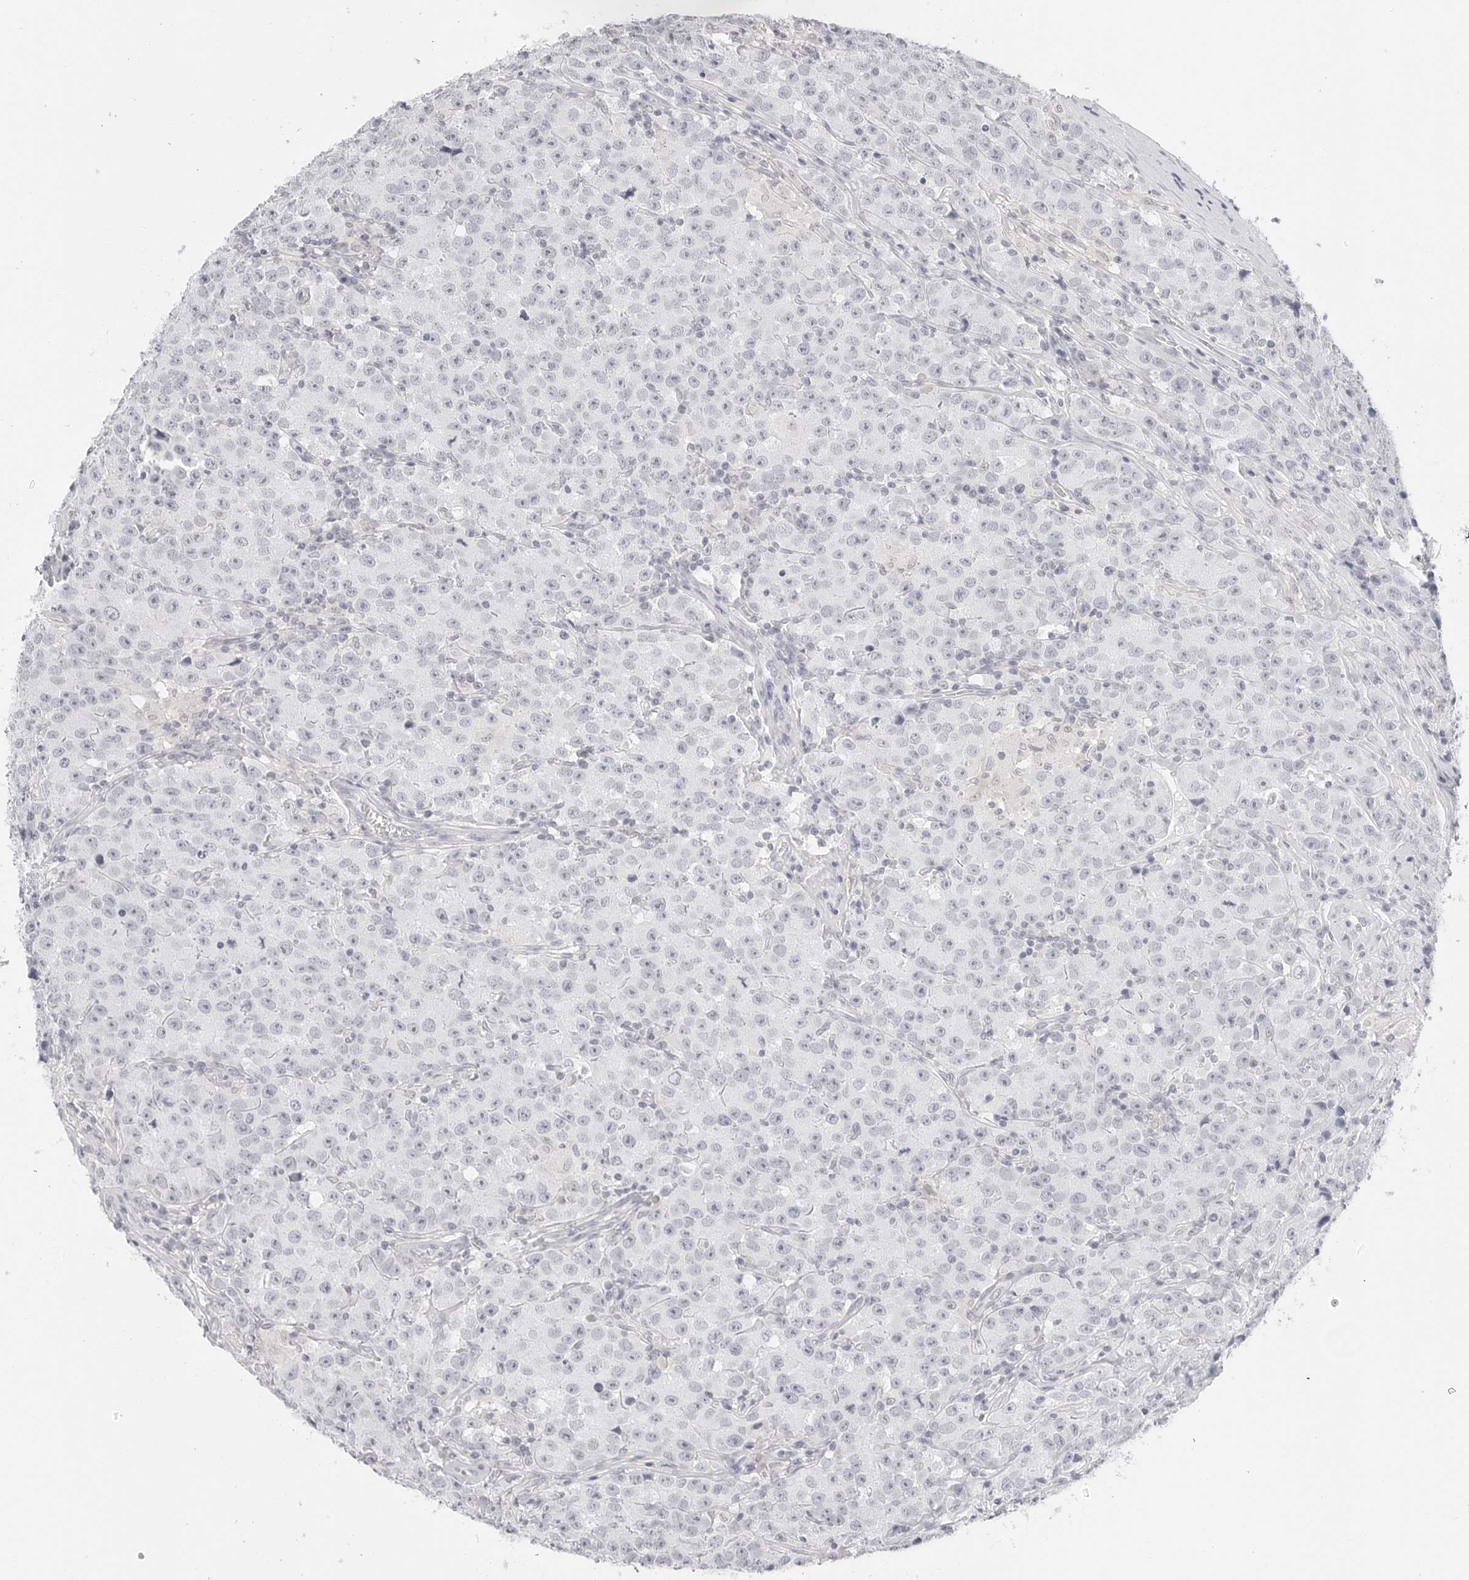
{"staining": {"intensity": "negative", "quantity": "none", "location": "none"}, "tissue": "testis cancer", "cell_type": "Tumor cells", "image_type": "cancer", "snomed": [{"axis": "morphology", "description": "Seminoma, NOS"}, {"axis": "morphology", "description": "Carcinoma, Embryonal, NOS"}, {"axis": "topography", "description": "Testis"}], "caption": "IHC photomicrograph of neoplastic tissue: testis cancer stained with DAB displays no significant protein expression in tumor cells.", "gene": "HMGCS2", "patient": {"sex": "male", "age": 43}}